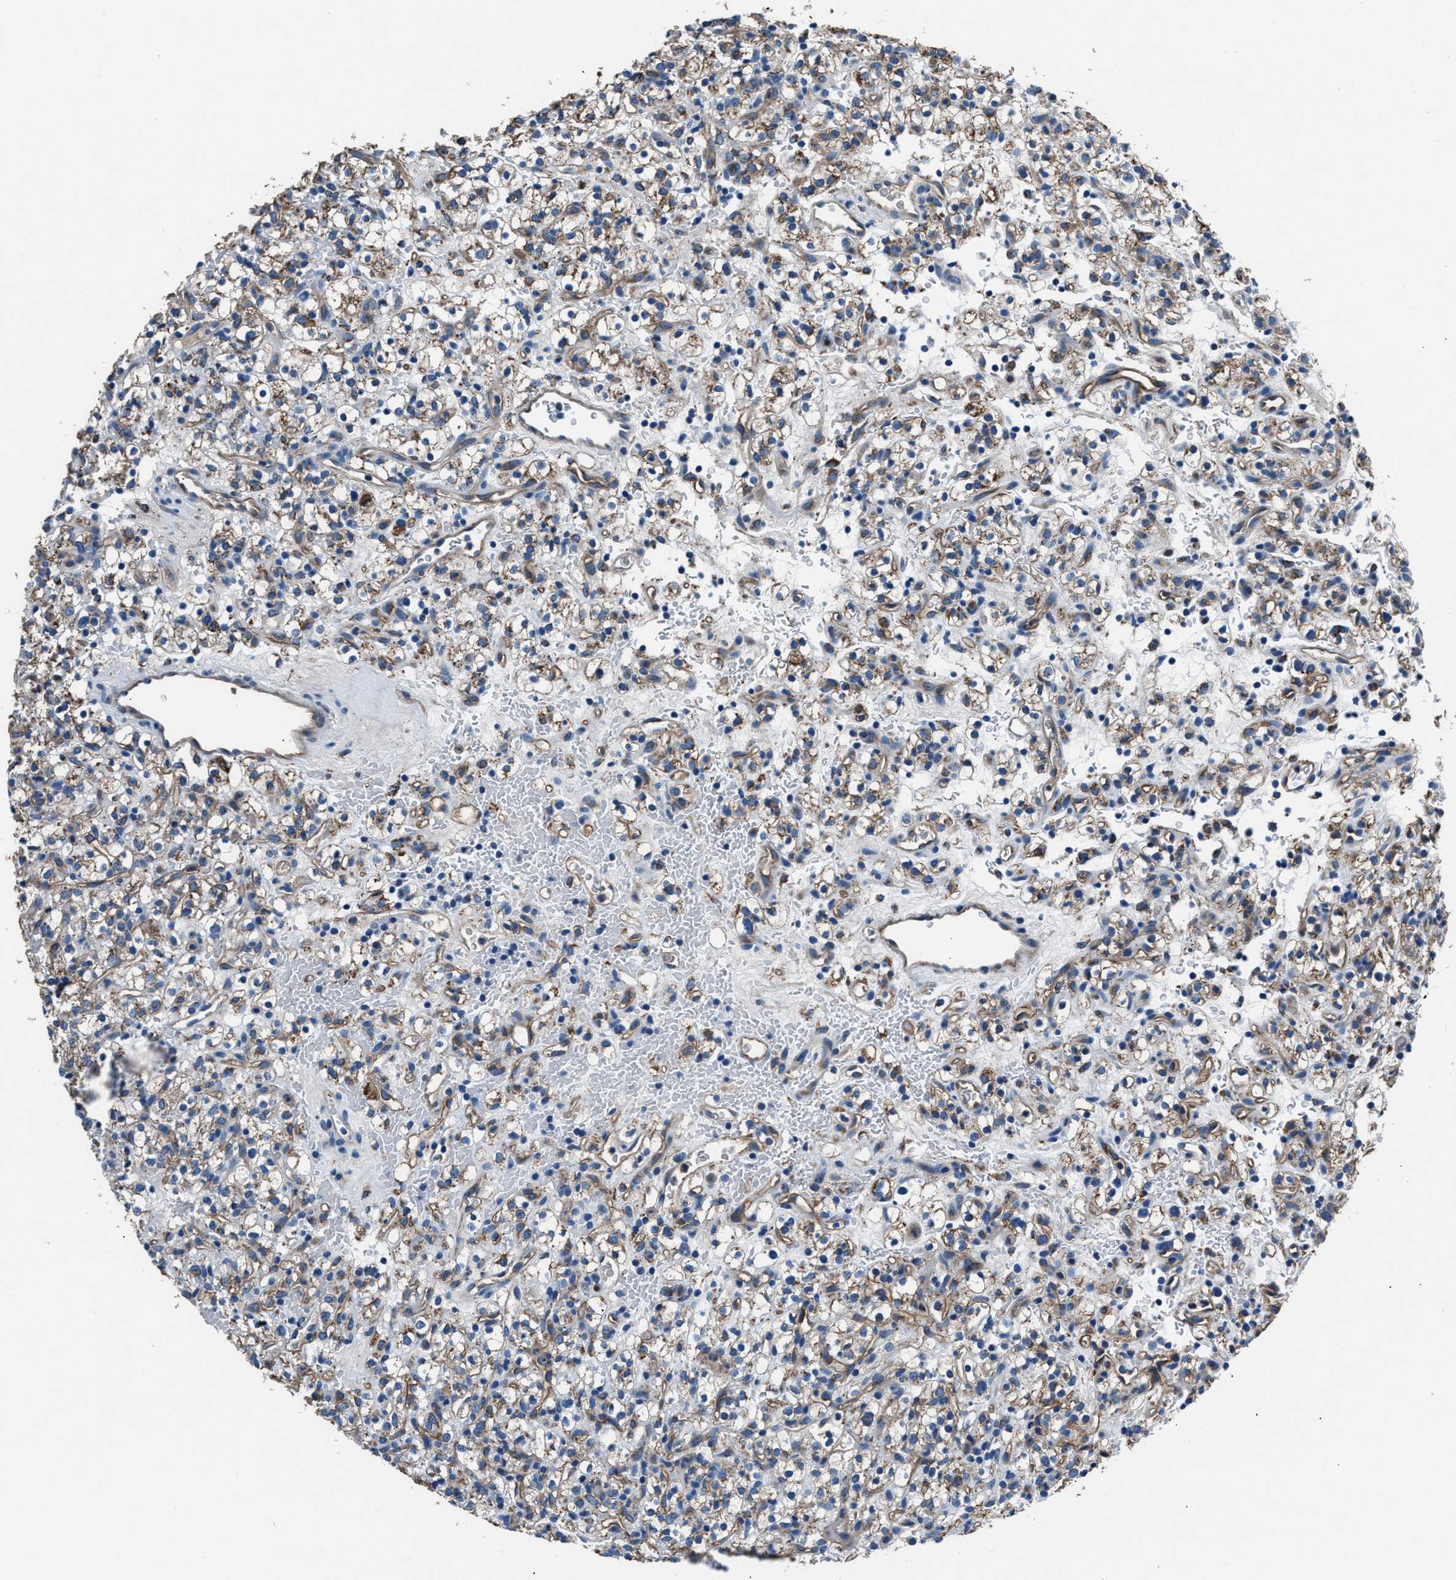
{"staining": {"intensity": "moderate", "quantity": ">75%", "location": "cytoplasmic/membranous"}, "tissue": "renal cancer", "cell_type": "Tumor cells", "image_type": "cancer", "snomed": [{"axis": "morphology", "description": "Normal tissue, NOS"}, {"axis": "morphology", "description": "Adenocarcinoma, NOS"}, {"axis": "topography", "description": "Kidney"}], "caption": "Protein analysis of renal cancer (adenocarcinoma) tissue displays moderate cytoplasmic/membranous positivity in approximately >75% of tumor cells.", "gene": "PRTFDC1", "patient": {"sex": "female", "age": 72}}